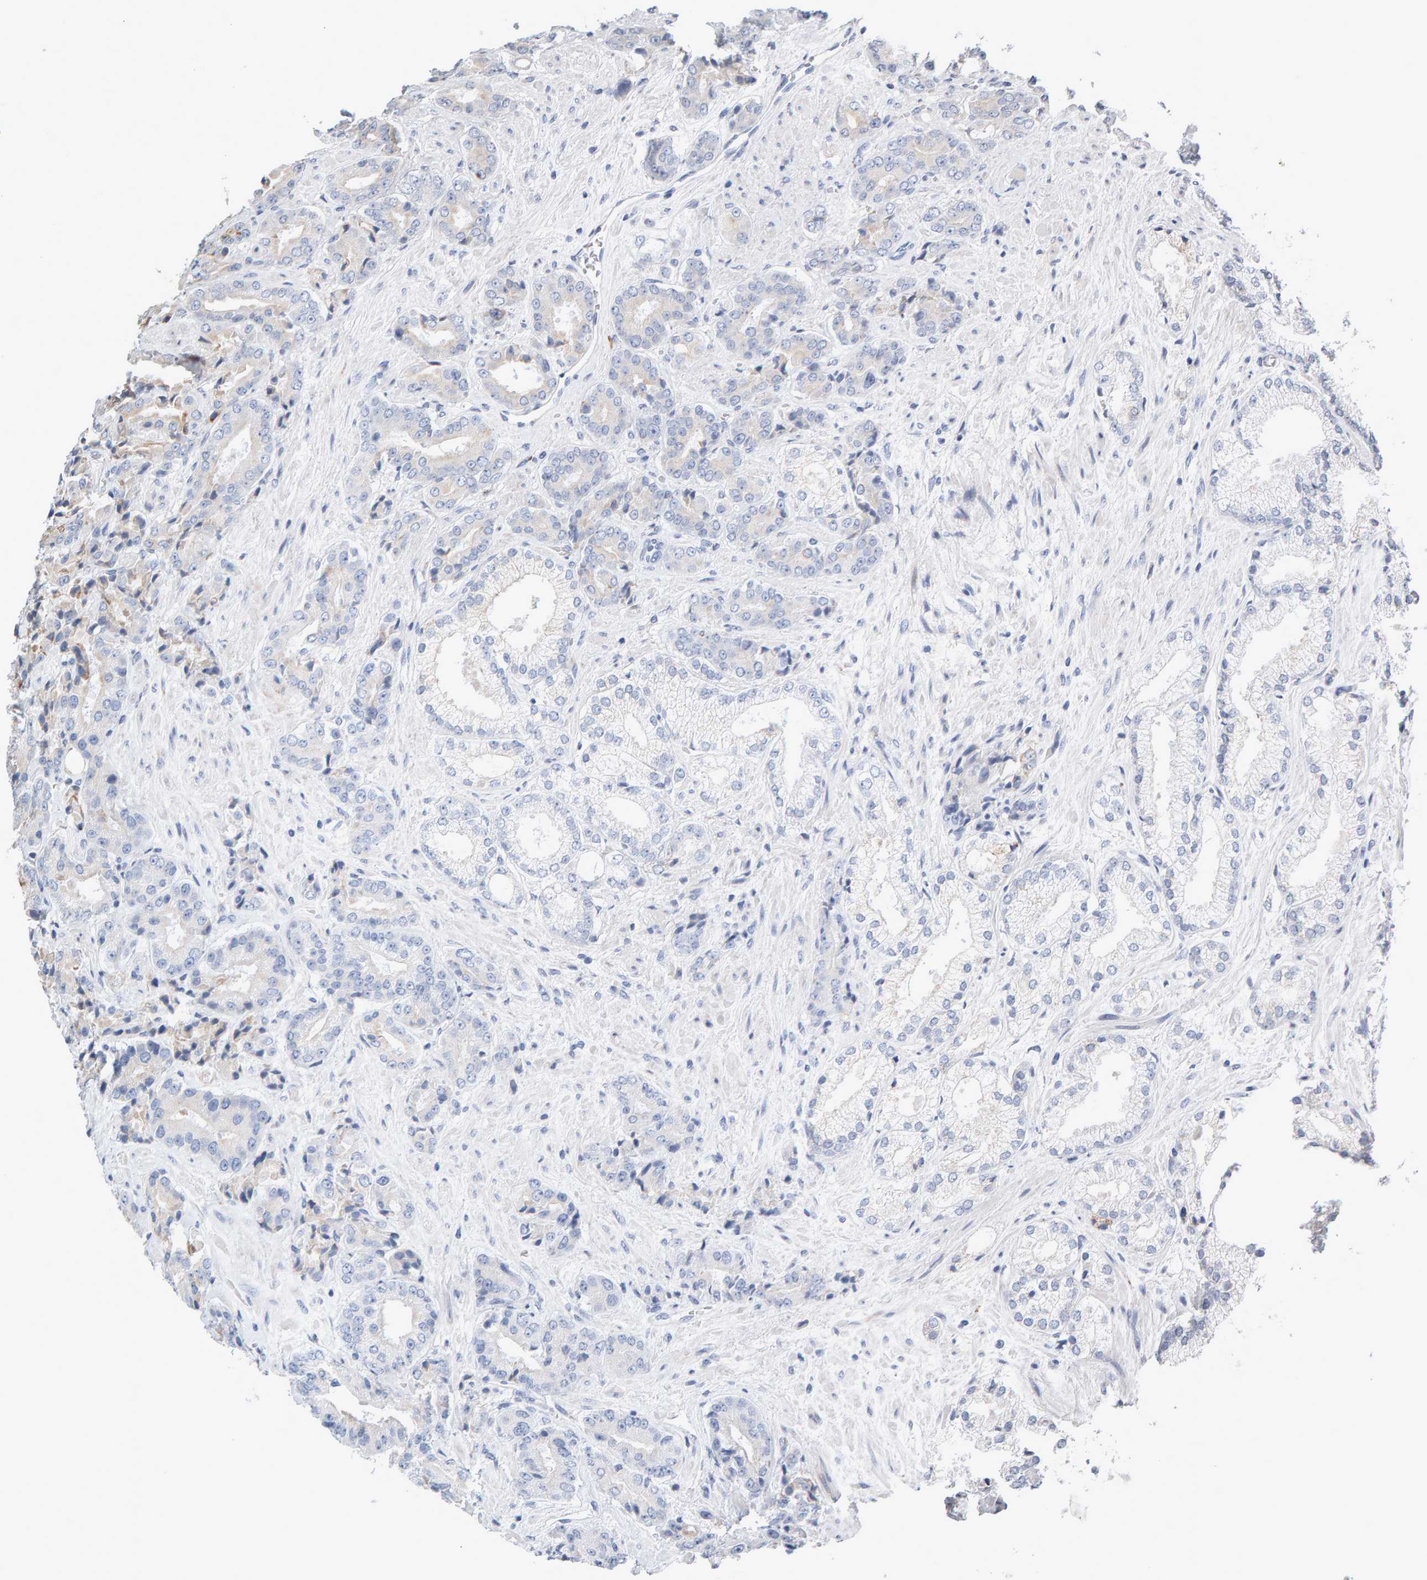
{"staining": {"intensity": "negative", "quantity": "none", "location": "none"}, "tissue": "prostate cancer", "cell_type": "Tumor cells", "image_type": "cancer", "snomed": [{"axis": "morphology", "description": "Adenocarcinoma, High grade"}, {"axis": "topography", "description": "Prostate"}], "caption": "This is an immunohistochemistry (IHC) histopathology image of human prostate cancer (high-grade adenocarcinoma). There is no positivity in tumor cells.", "gene": "ENGASE", "patient": {"sex": "male", "age": 71}}